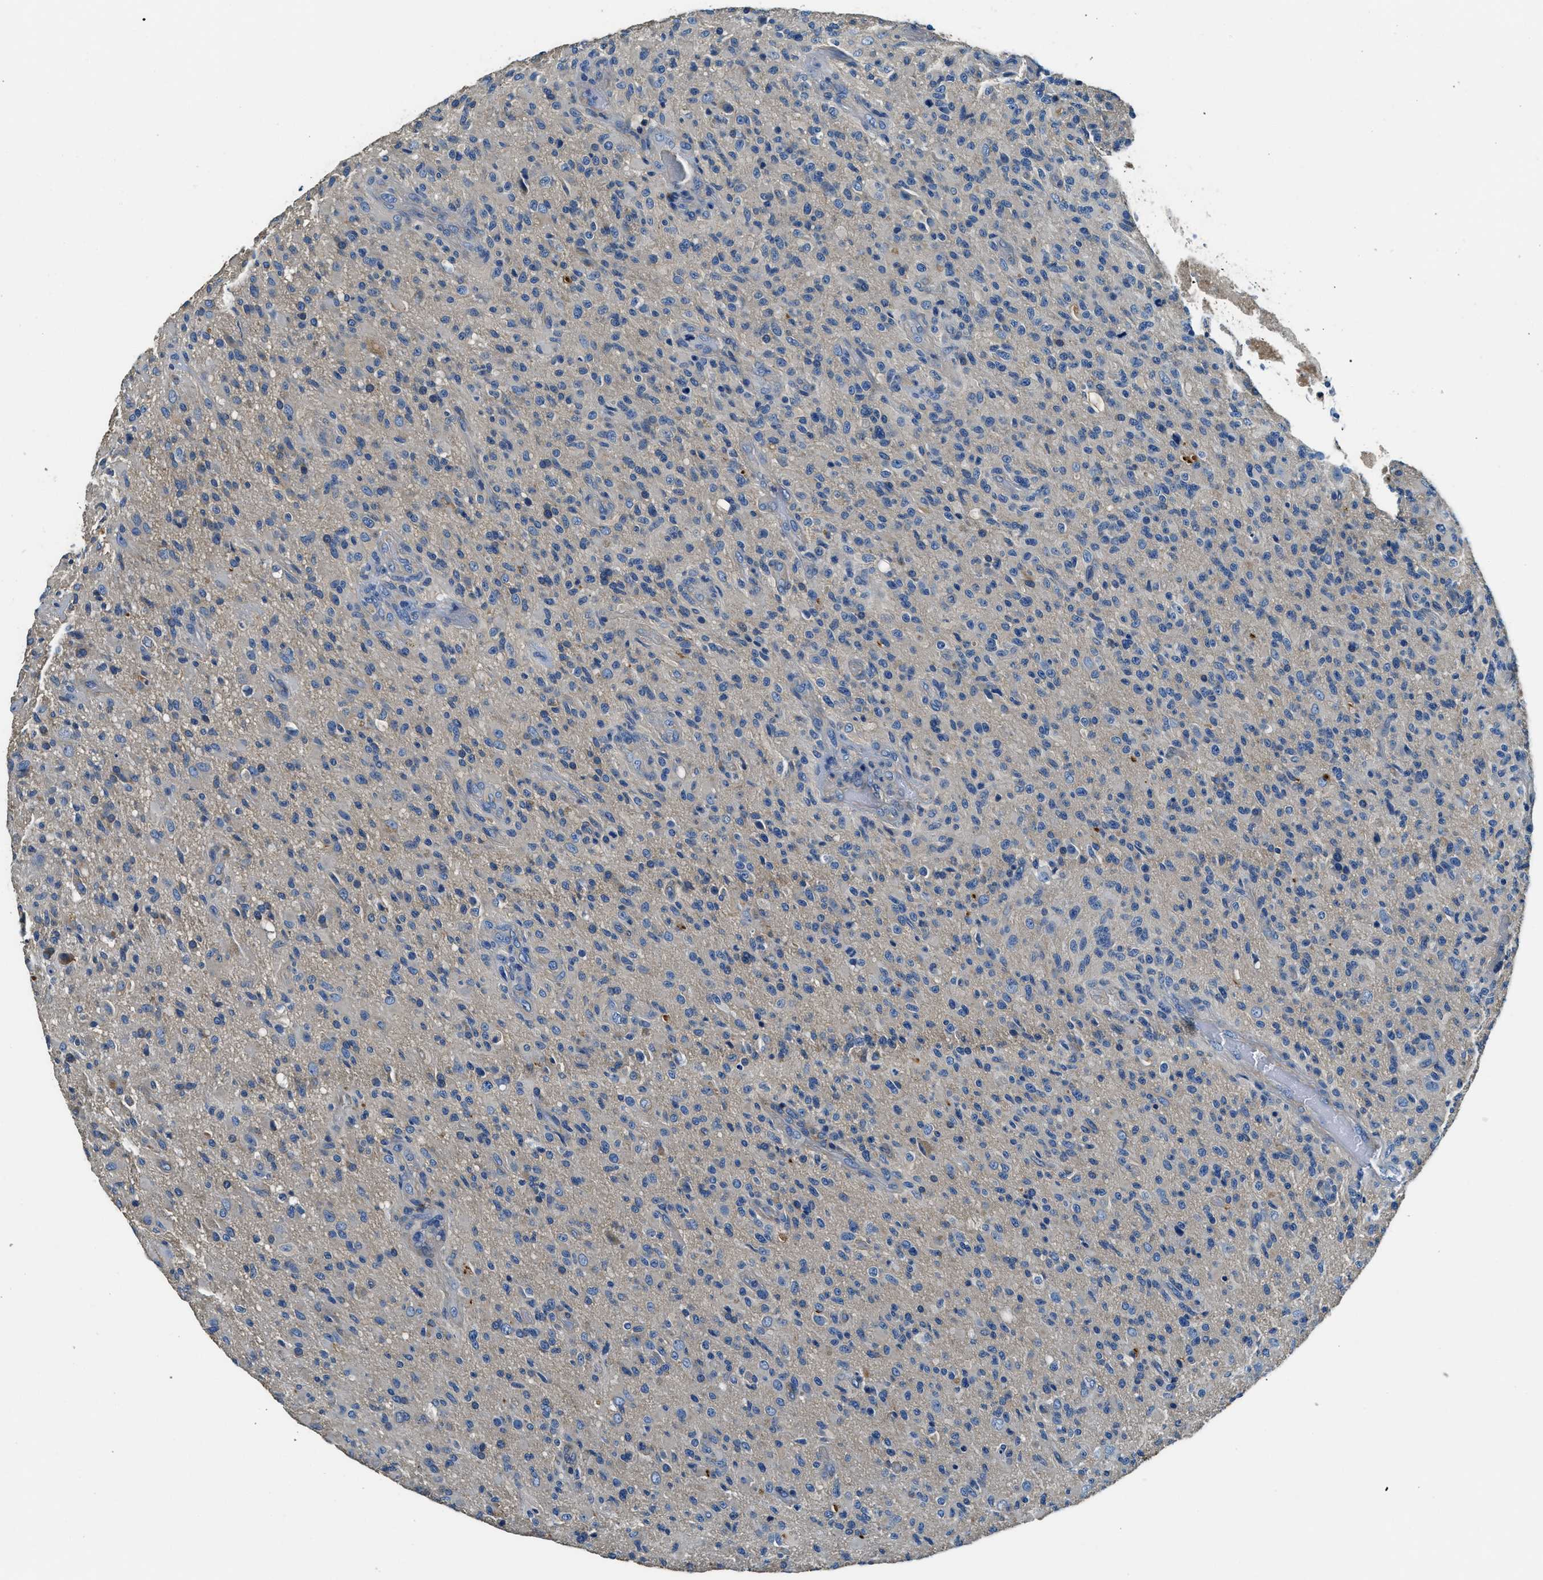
{"staining": {"intensity": "negative", "quantity": "none", "location": "none"}, "tissue": "glioma", "cell_type": "Tumor cells", "image_type": "cancer", "snomed": [{"axis": "morphology", "description": "Glioma, malignant, High grade"}, {"axis": "topography", "description": "Brain"}], "caption": "The image reveals no significant staining in tumor cells of malignant glioma (high-grade).", "gene": "TMEM186", "patient": {"sex": "male", "age": 71}}